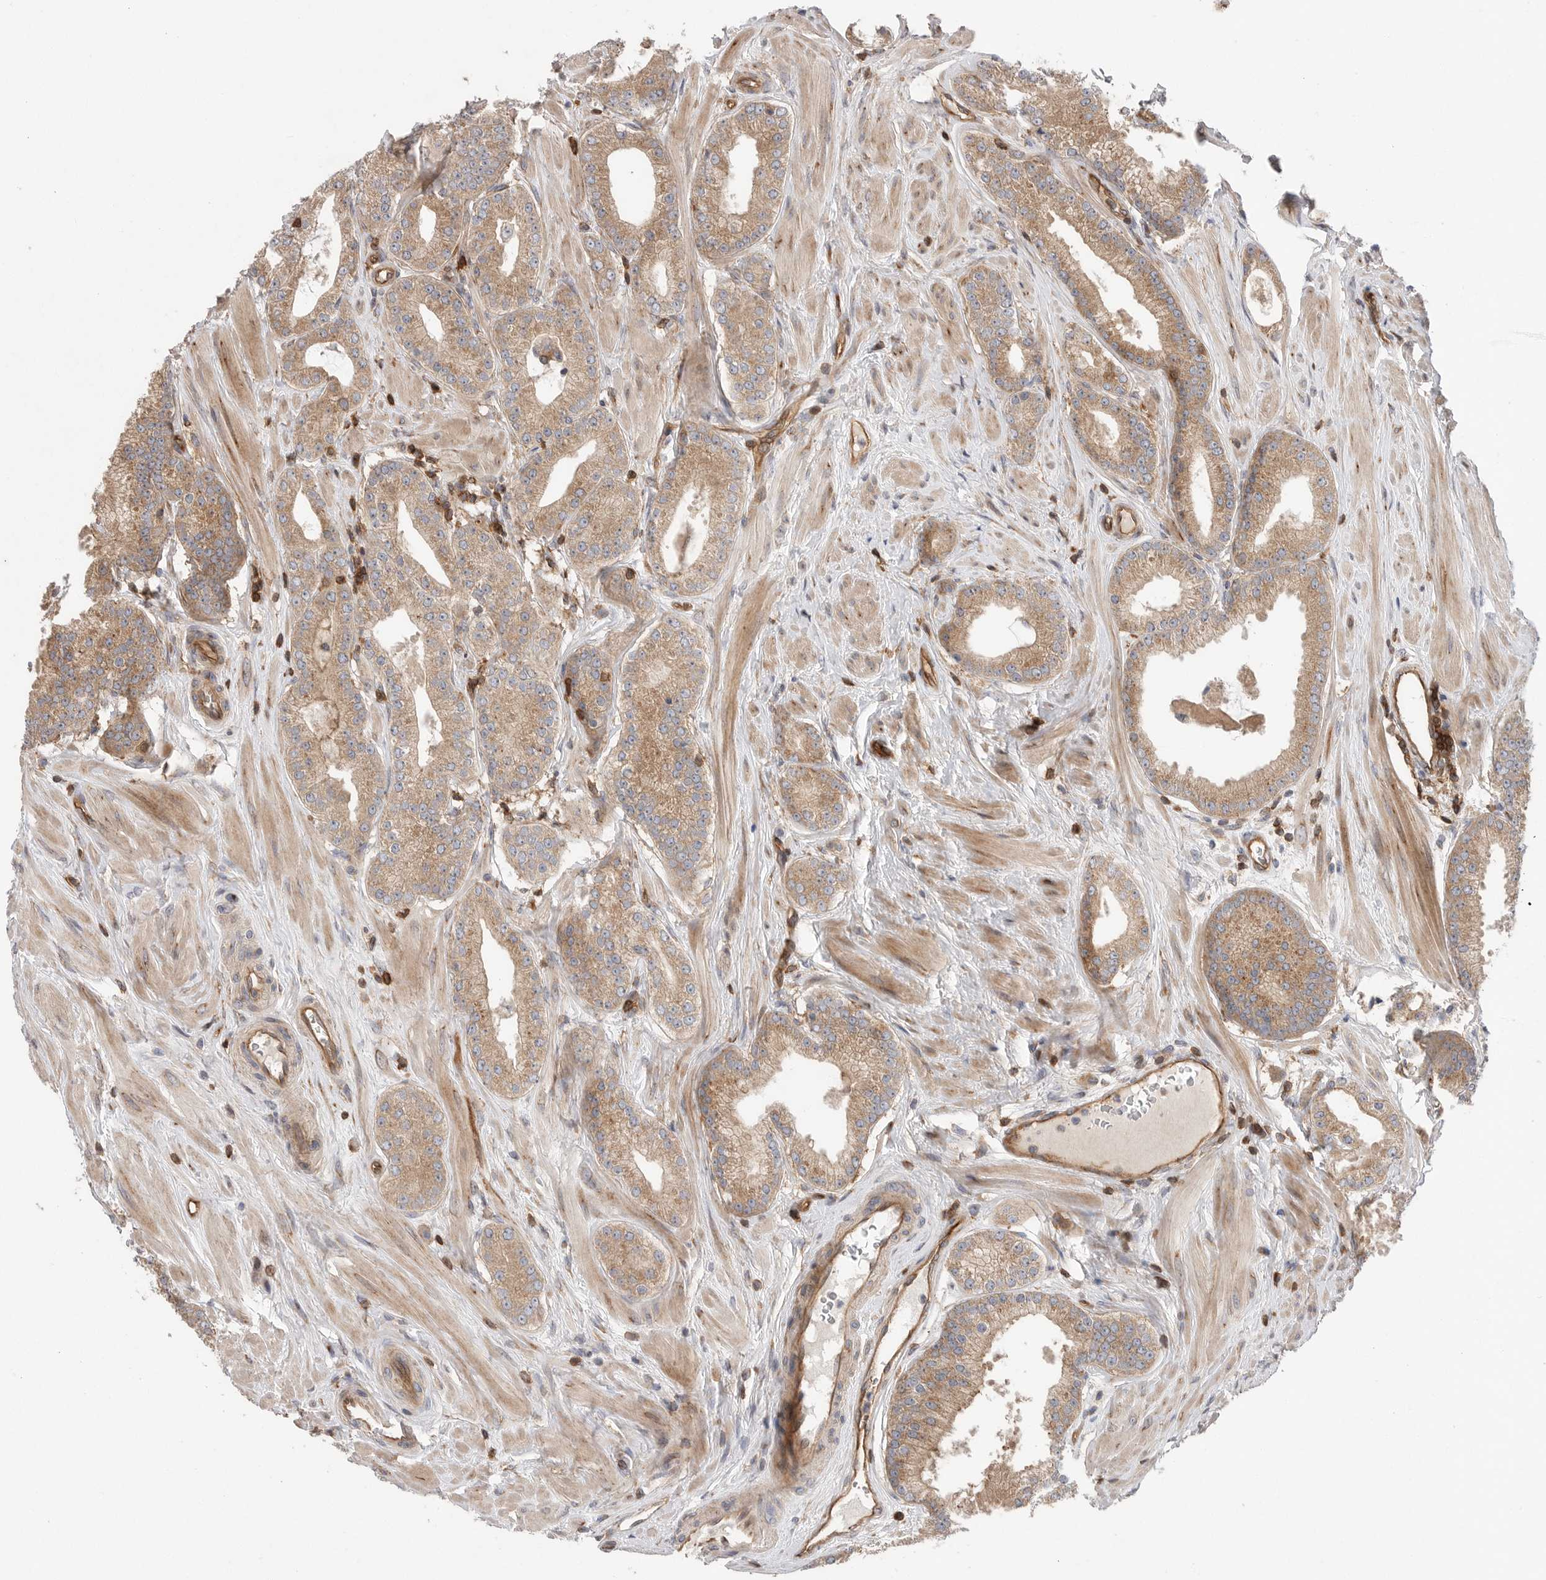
{"staining": {"intensity": "moderate", "quantity": ">75%", "location": "cytoplasmic/membranous"}, "tissue": "prostate cancer", "cell_type": "Tumor cells", "image_type": "cancer", "snomed": [{"axis": "morphology", "description": "Adenocarcinoma, Low grade"}, {"axis": "topography", "description": "Prostate"}], "caption": "Prostate low-grade adenocarcinoma stained for a protein (brown) demonstrates moderate cytoplasmic/membranous positive staining in approximately >75% of tumor cells.", "gene": "PRKCH", "patient": {"sex": "male", "age": 62}}